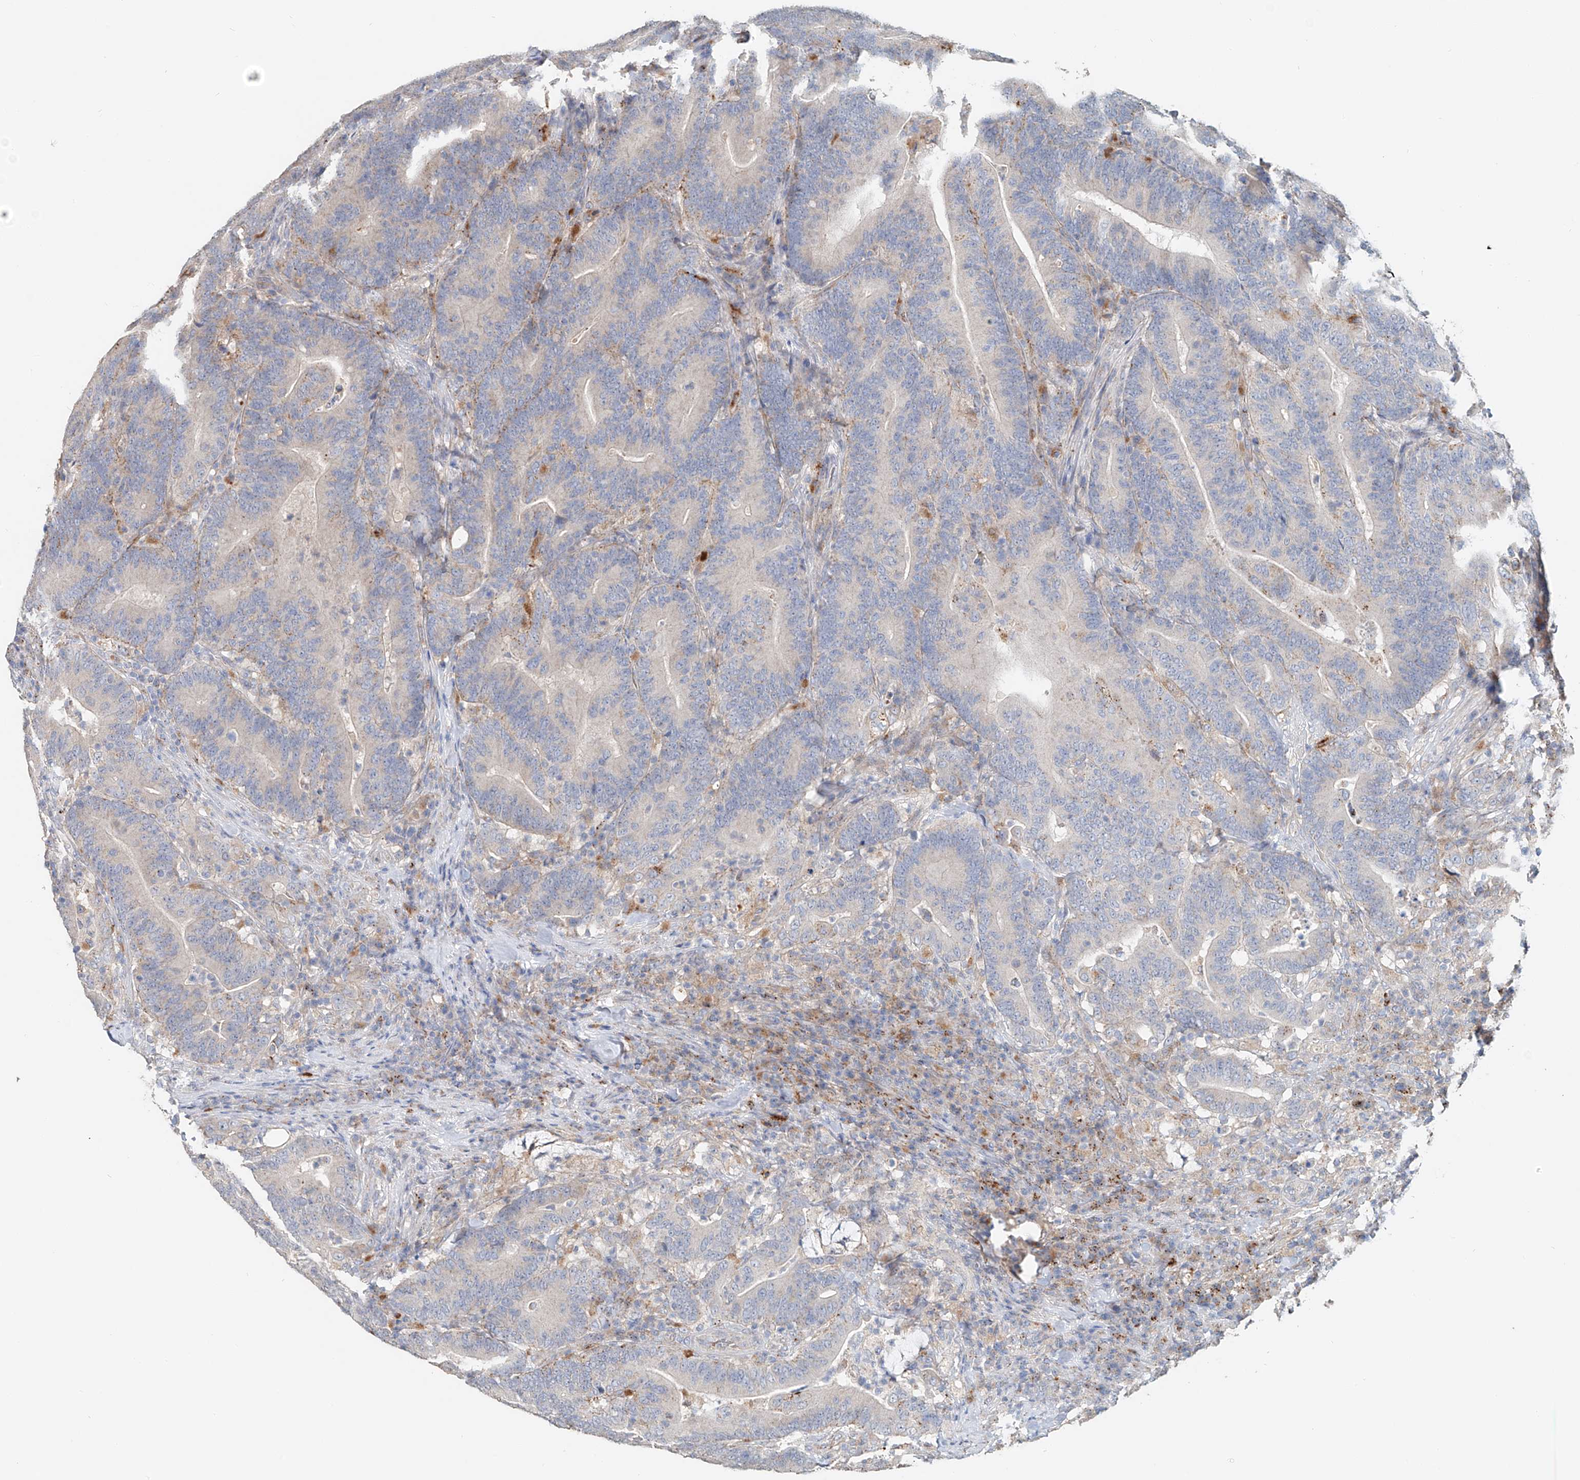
{"staining": {"intensity": "moderate", "quantity": "25%-75%", "location": "cytoplasmic/membranous"}, "tissue": "colorectal cancer", "cell_type": "Tumor cells", "image_type": "cancer", "snomed": [{"axis": "morphology", "description": "Adenocarcinoma, NOS"}, {"axis": "topography", "description": "Colon"}], "caption": "This is an image of immunohistochemistry (IHC) staining of adenocarcinoma (colorectal), which shows moderate expression in the cytoplasmic/membranous of tumor cells.", "gene": "TRIM47", "patient": {"sex": "female", "age": 66}}